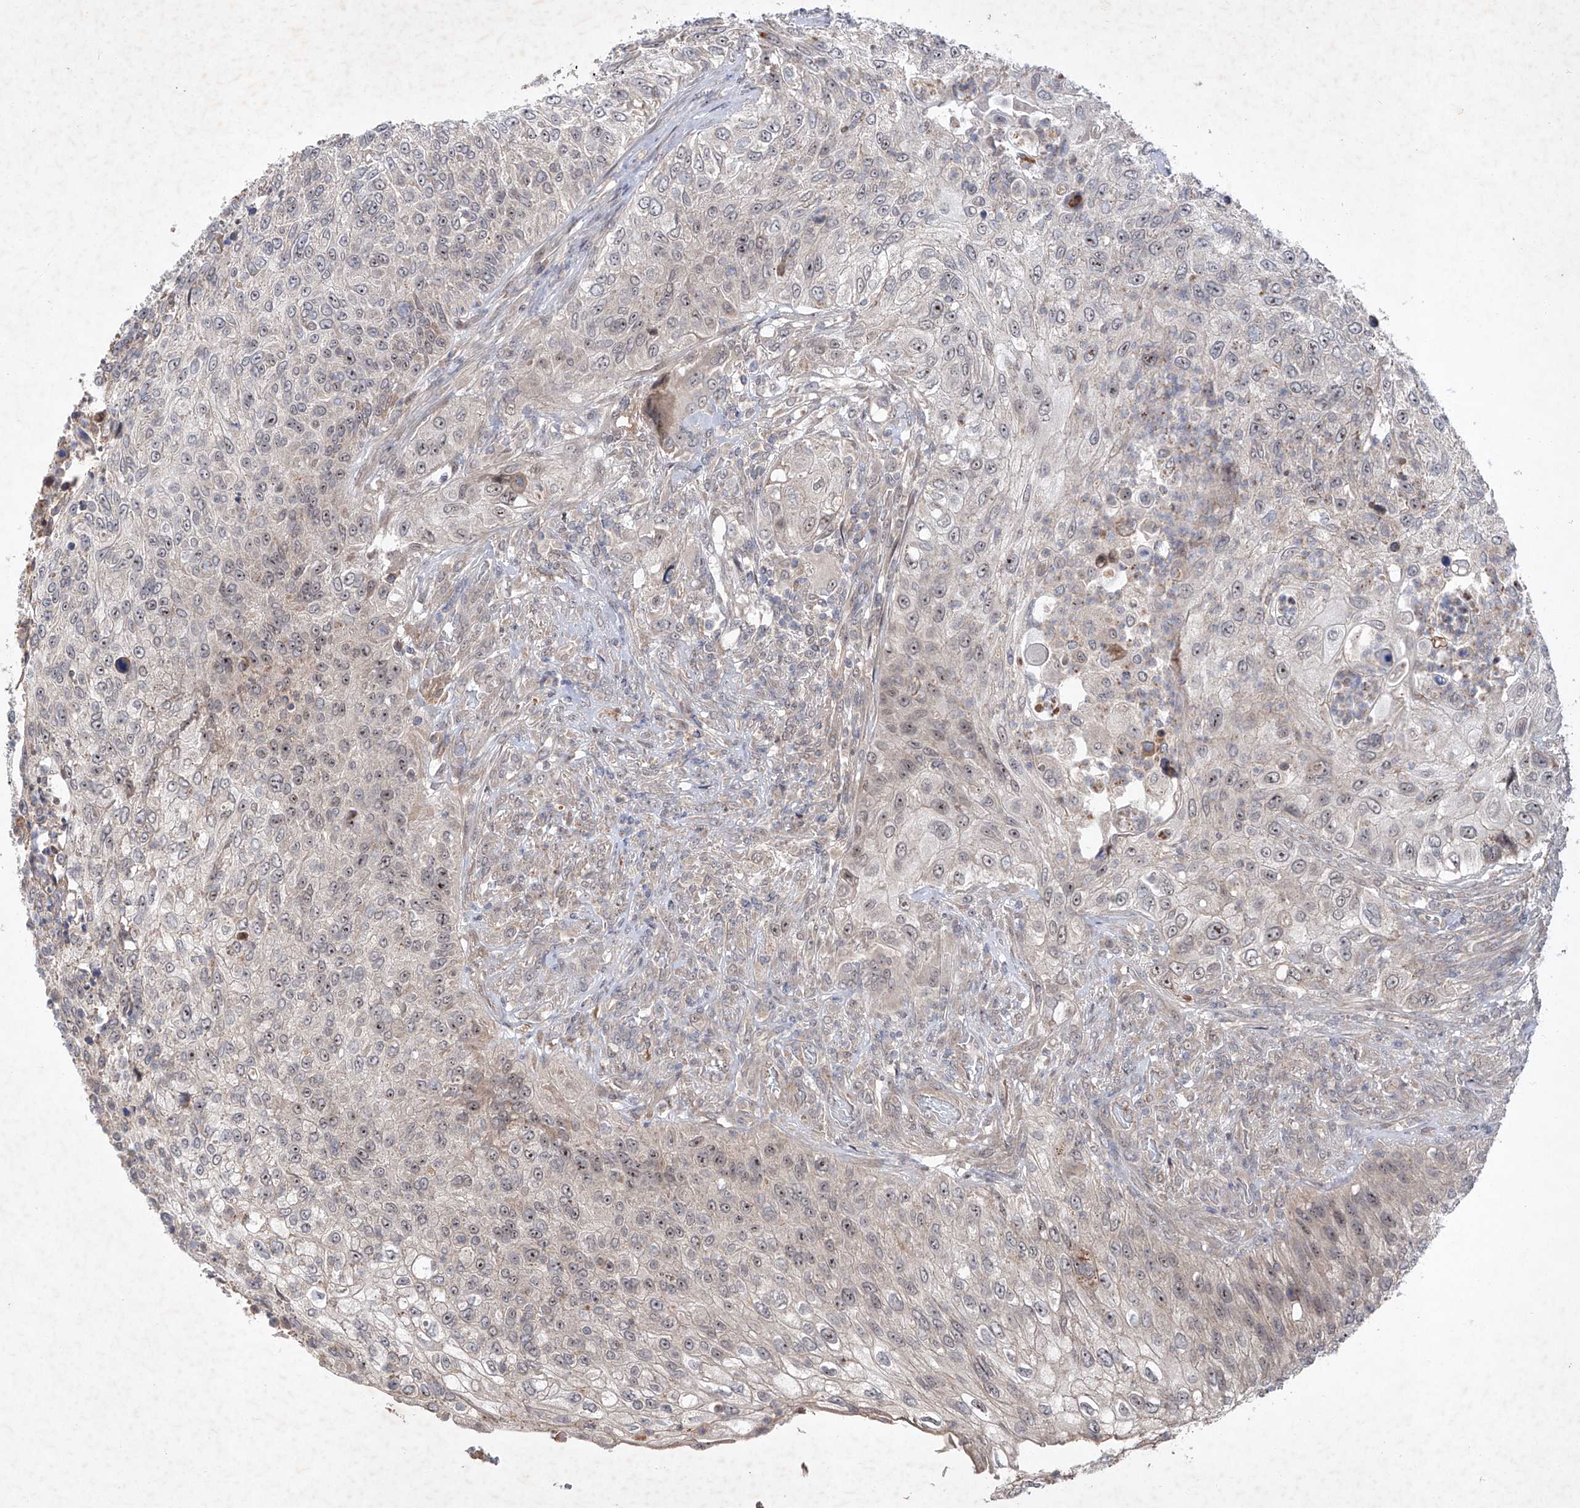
{"staining": {"intensity": "moderate", "quantity": "<25%", "location": "nuclear"}, "tissue": "urothelial cancer", "cell_type": "Tumor cells", "image_type": "cancer", "snomed": [{"axis": "morphology", "description": "Urothelial carcinoma, High grade"}, {"axis": "topography", "description": "Urinary bladder"}], "caption": "Immunohistochemistry (DAB (3,3'-diaminobenzidine)) staining of urothelial carcinoma (high-grade) shows moderate nuclear protein expression in approximately <25% of tumor cells.", "gene": "FAM135A", "patient": {"sex": "female", "age": 60}}